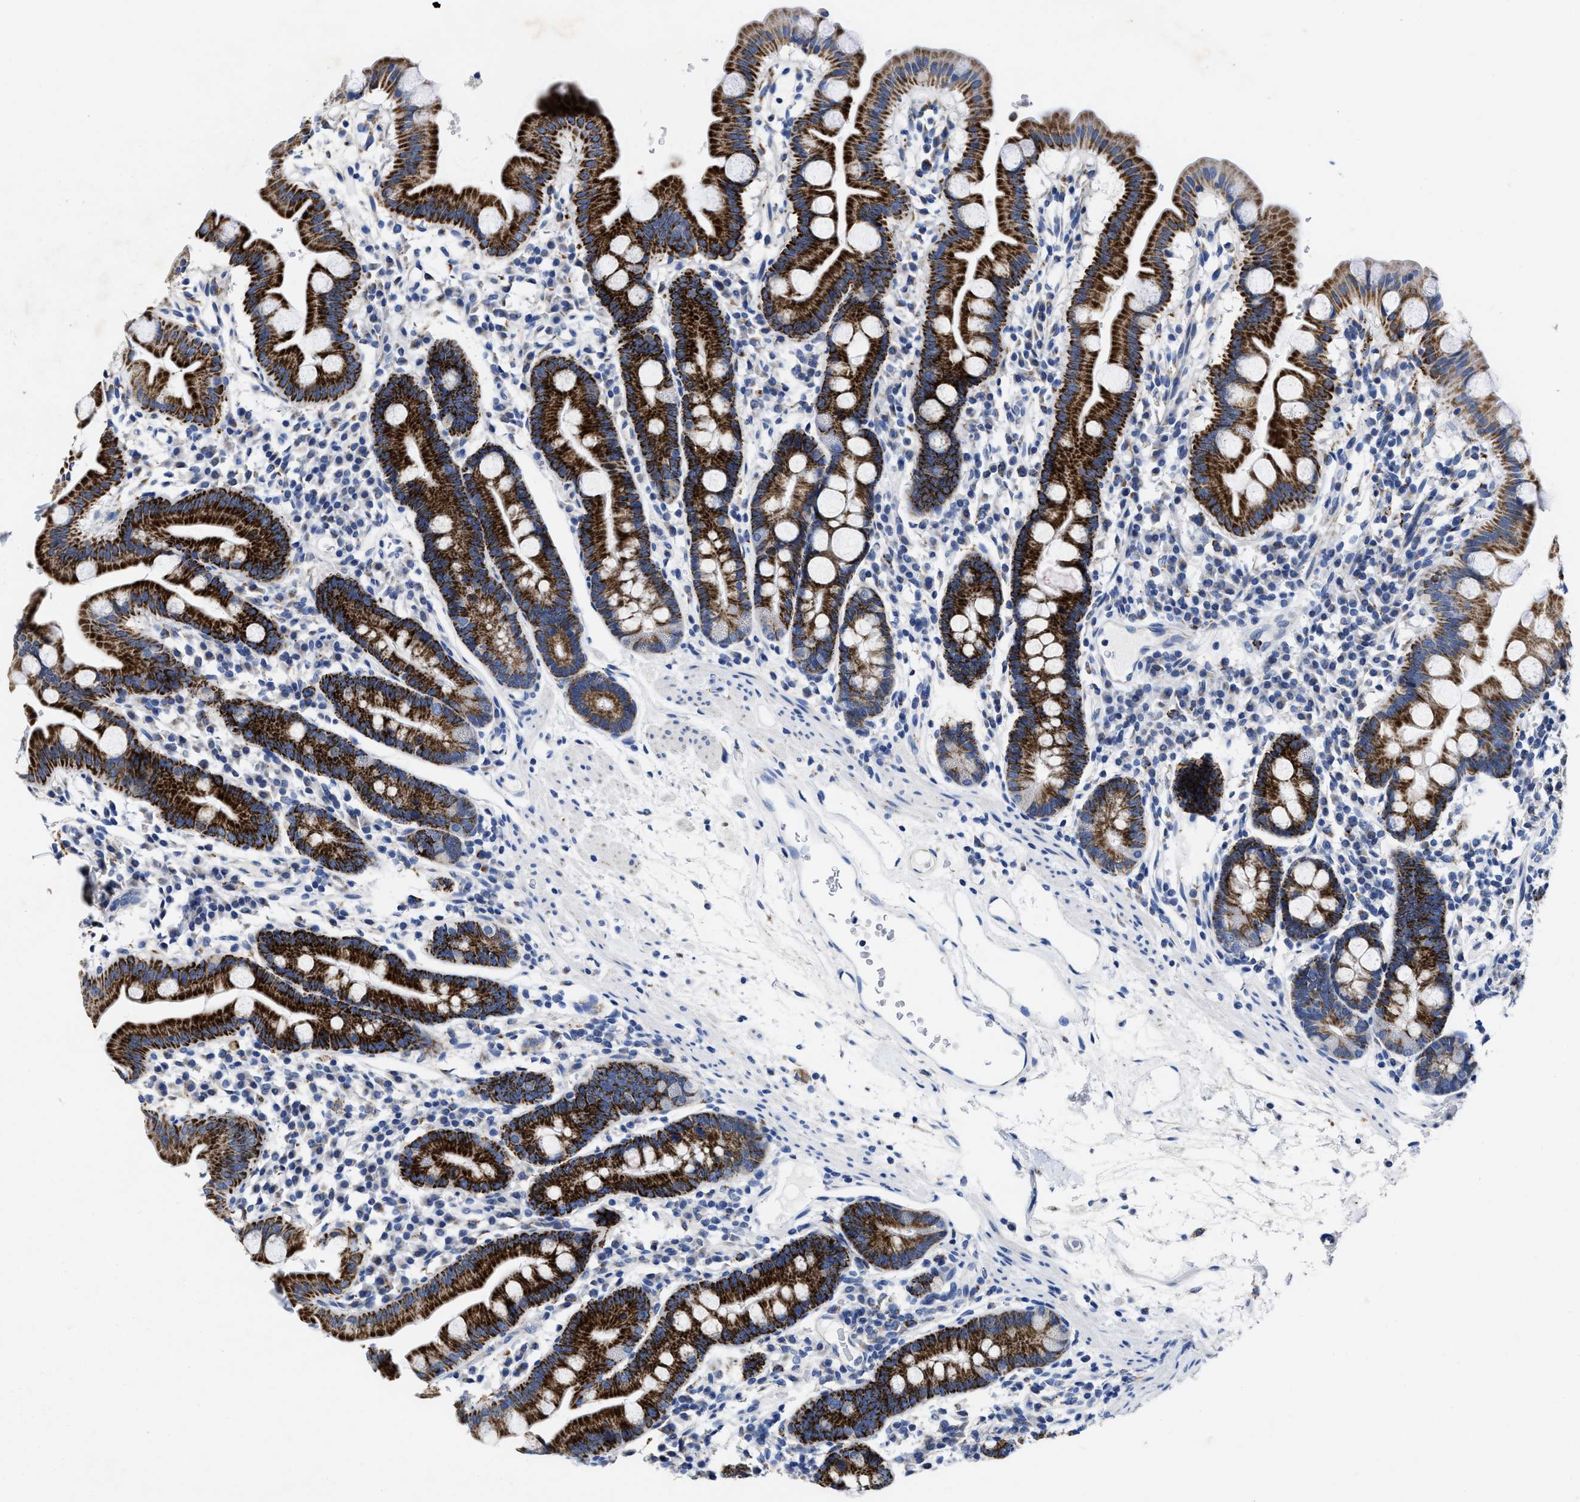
{"staining": {"intensity": "strong", "quantity": ">75%", "location": "cytoplasmic/membranous"}, "tissue": "duodenum", "cell_type": "Glandular cells", "image_type": "normal", "snomed": [{"axis": "morphology", "description": "Normal tissue, NOS"}, {"axis": "topography", "description": "Duodenum"}], "caption": "This histopathology image demonstrates immunohistochemistry (IHC) staining of benign duodenum, with high strong cytoplasmic/membranous staining in approximately >75% of glandular cells.", "gene": "TBRG4", "patient": {"sex": "male", "age": 50}}